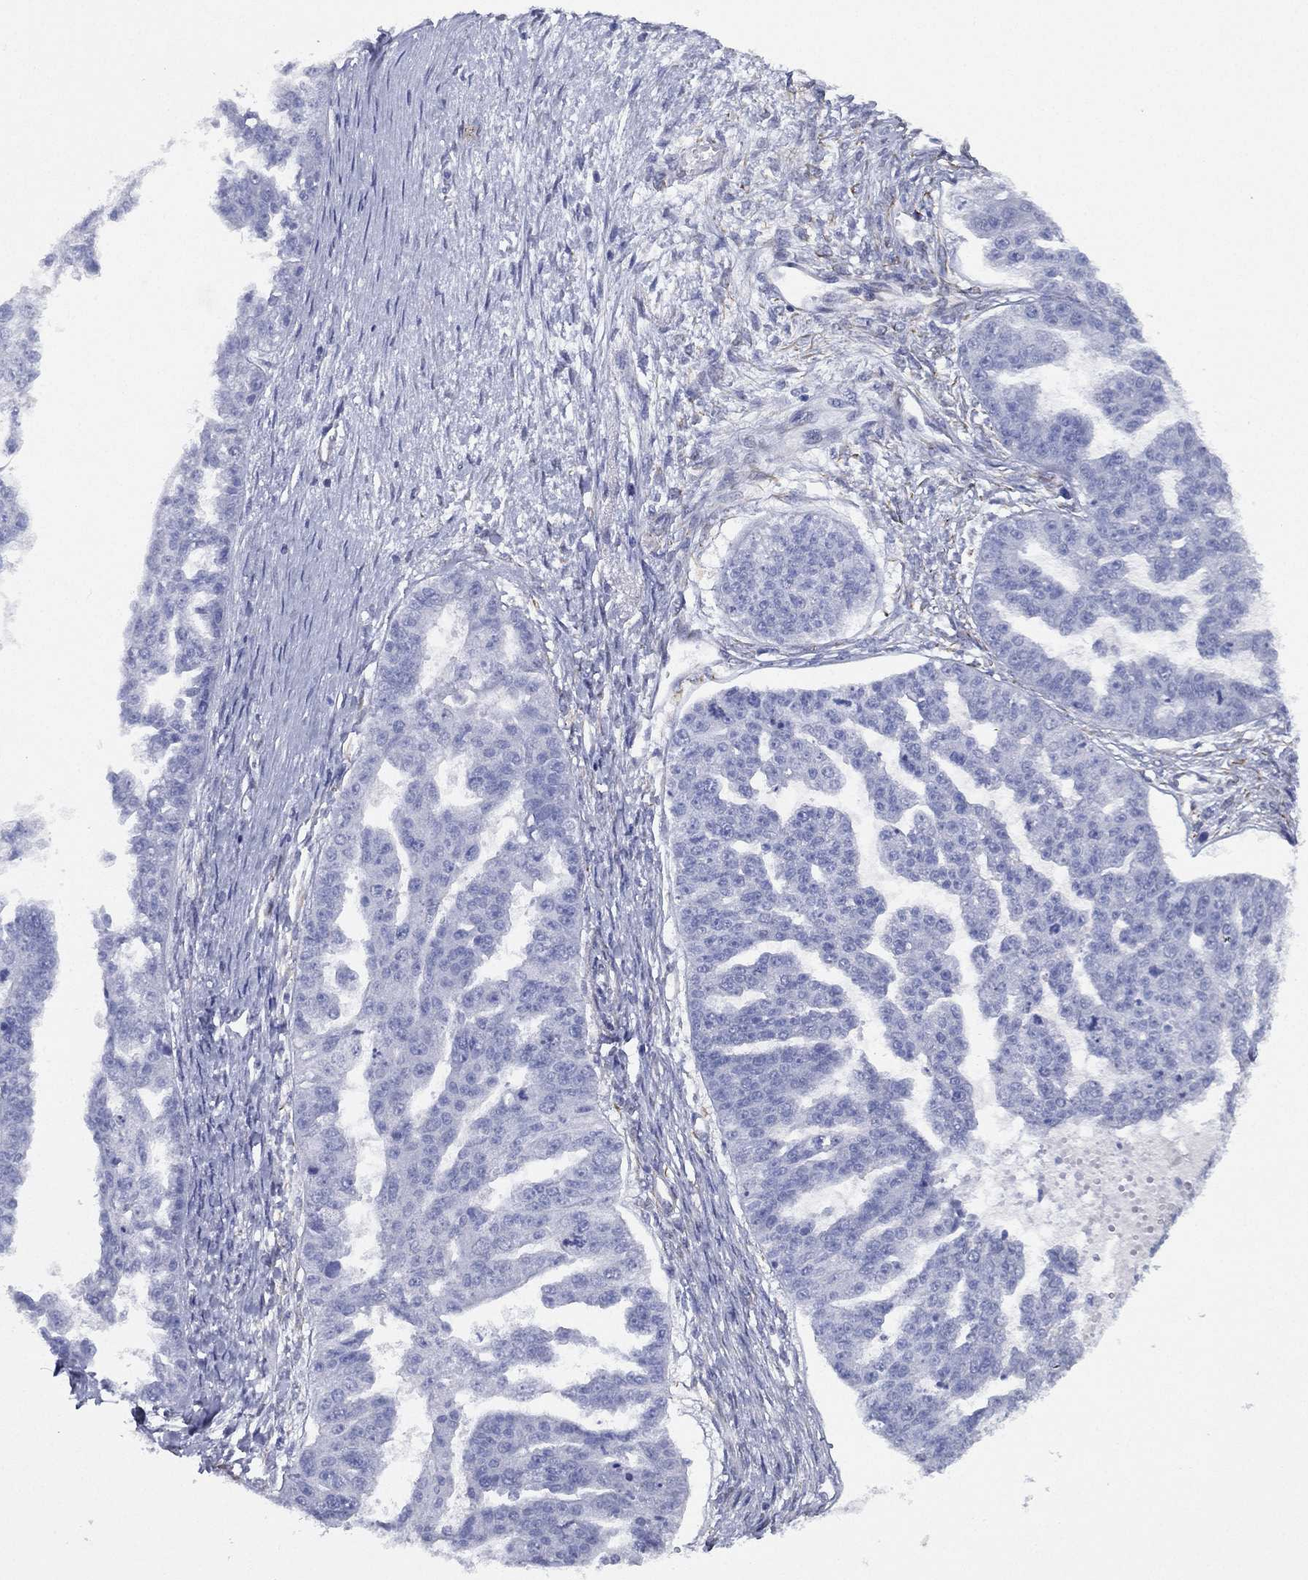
{"staining": {"intensity": "negative", "quantity": "none", "location": "none"}, "tissue": "ovarian cancer", "cell_type": "Tumor cells", "image_type": "cancer", "snomed": [{"axis": "morphology", "description": "Cystadenocarcinoma, serous, NOS"}, {"axis": "topography", "description": "Ovary"}], "caption": "This photomicrograph is of ovarian serous cystadenocarcinoma stained with IHC to label a protein in brown with the nuclei are counter-stained blue. There is no expression in tumor cells. The staining was performed using DAB (3,3'-diaminobenzidine) to visualize the protein expression in brown, while the nuclei were stained in blue with hematoxylin (Magnification: 20x).", "gene": "MAS1", "patient": {"sex": "female", "age": 58}}